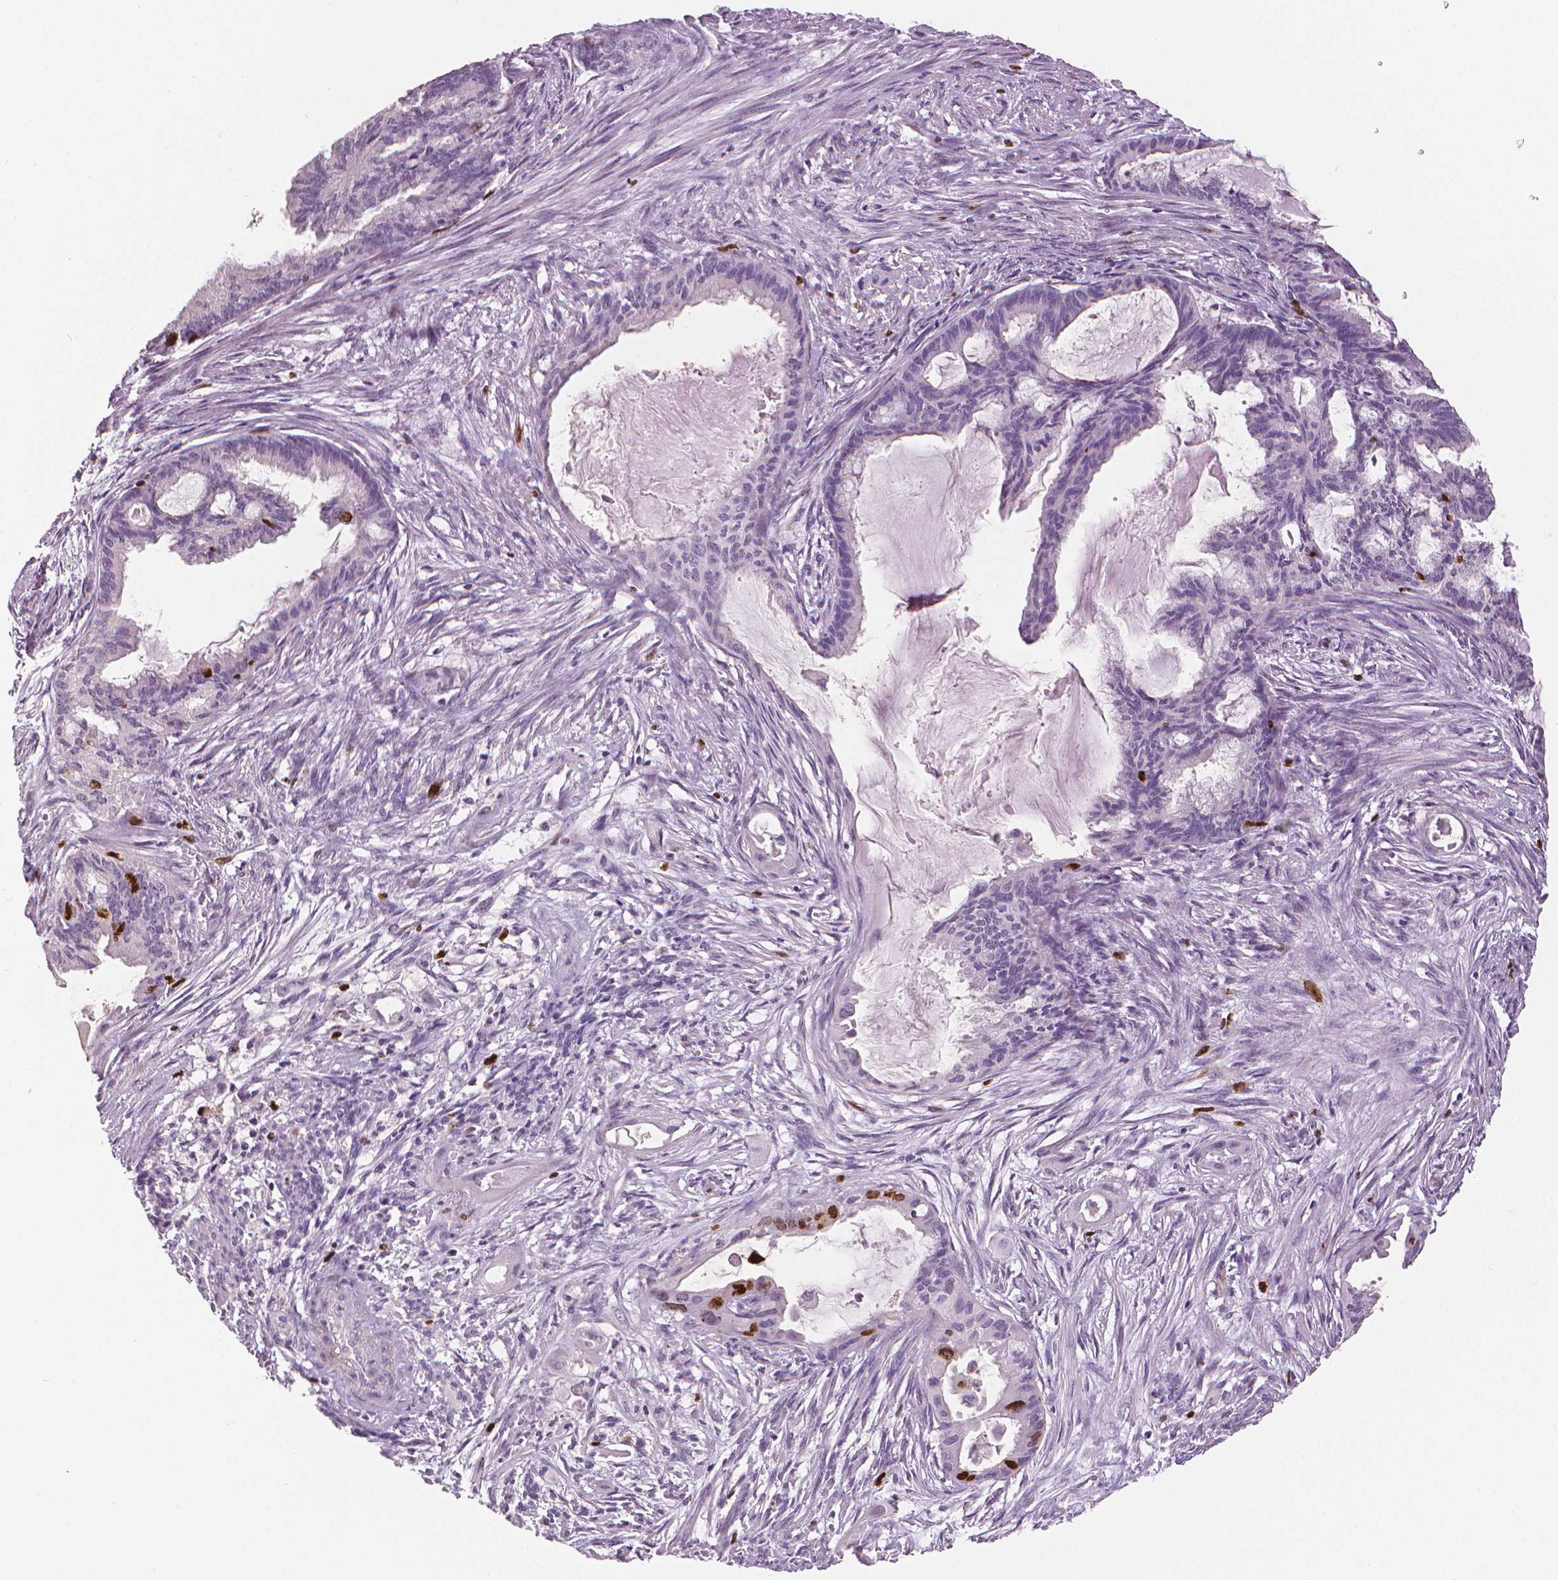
{"staining": {"intensity": "strong", "quantity": "<25%", "location": "nuclear"}, "tissue": "endometrial cancer", "cell_type": "Tumor cells", "image_type": "cancer", "snomed": [{"axis": "morphology", "description": "Adenocarcinoma, NOS"}, {"axis": "topography", "description": "Endometrium"}], "caption": "Immunohistochemical staining of human endometrial cancer shows medium levels of strong nuclear protein staining in about <25% of tumor cells. (DAB = brown stain, brightfield microscopy at high magnification).", "gene": "MKI67", "patient": {"sex": "female", "age": 86}}